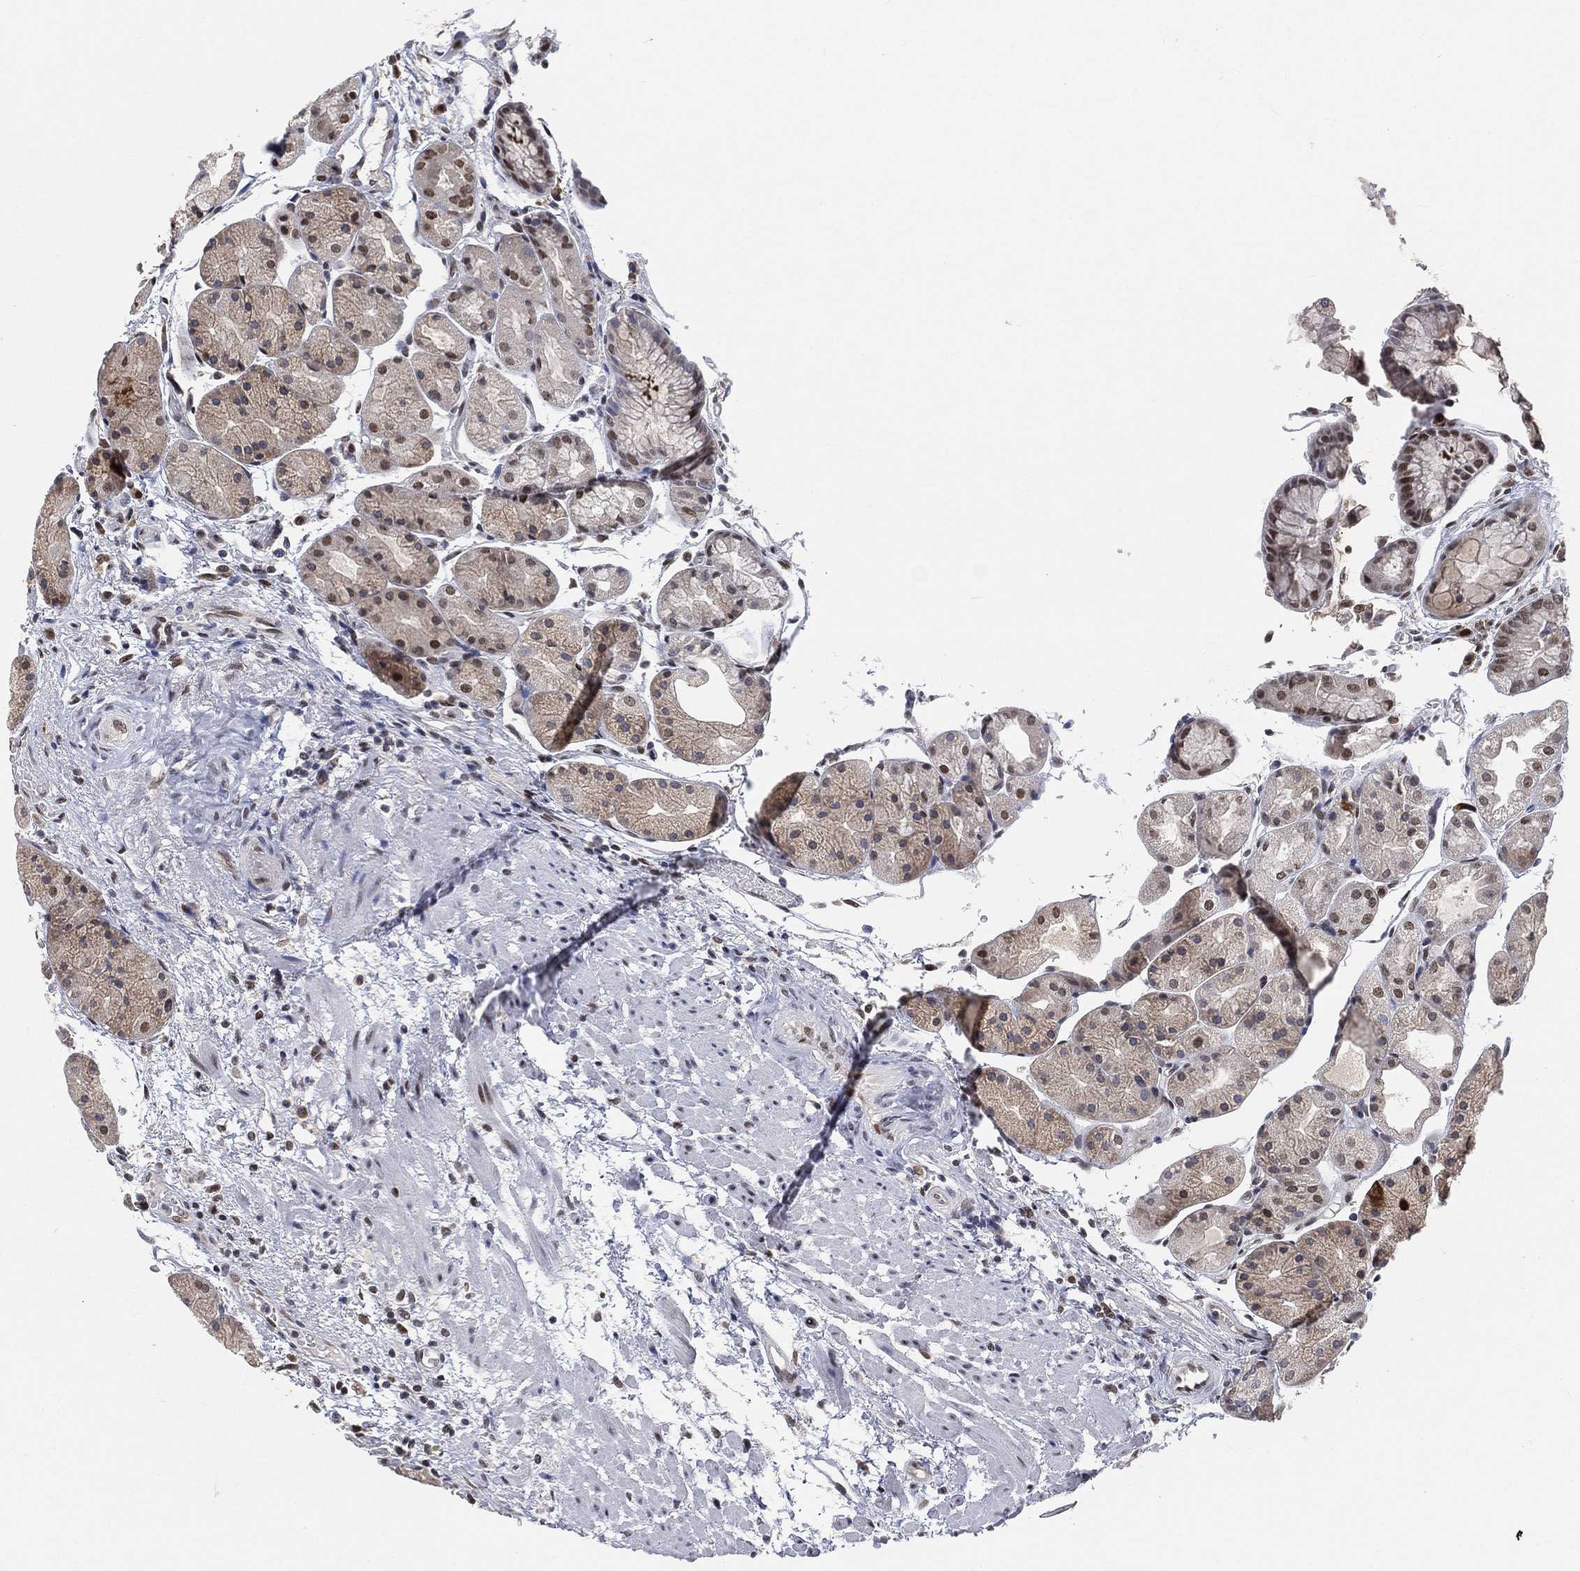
{"staining": {"intensity": "moderate", "quantity": "<25%", "location": "nuclear"}, "tissue": "stomach", "cell_type": "Glandular cells", "image_type": "normal", "snomed": [{"axis": "morphology", "description": "Normal tissue, NOS"}, {"axis": "topography", "description": "Stomach, upper"}], "caption": "Approximately <25% of glandular cells in normal stomach exhibit moderate nuclear protein staining as visualized by brown immunohistochemical staining.", "gene": "YLPM1", "patient": {"sex": "male", "age": 72}}